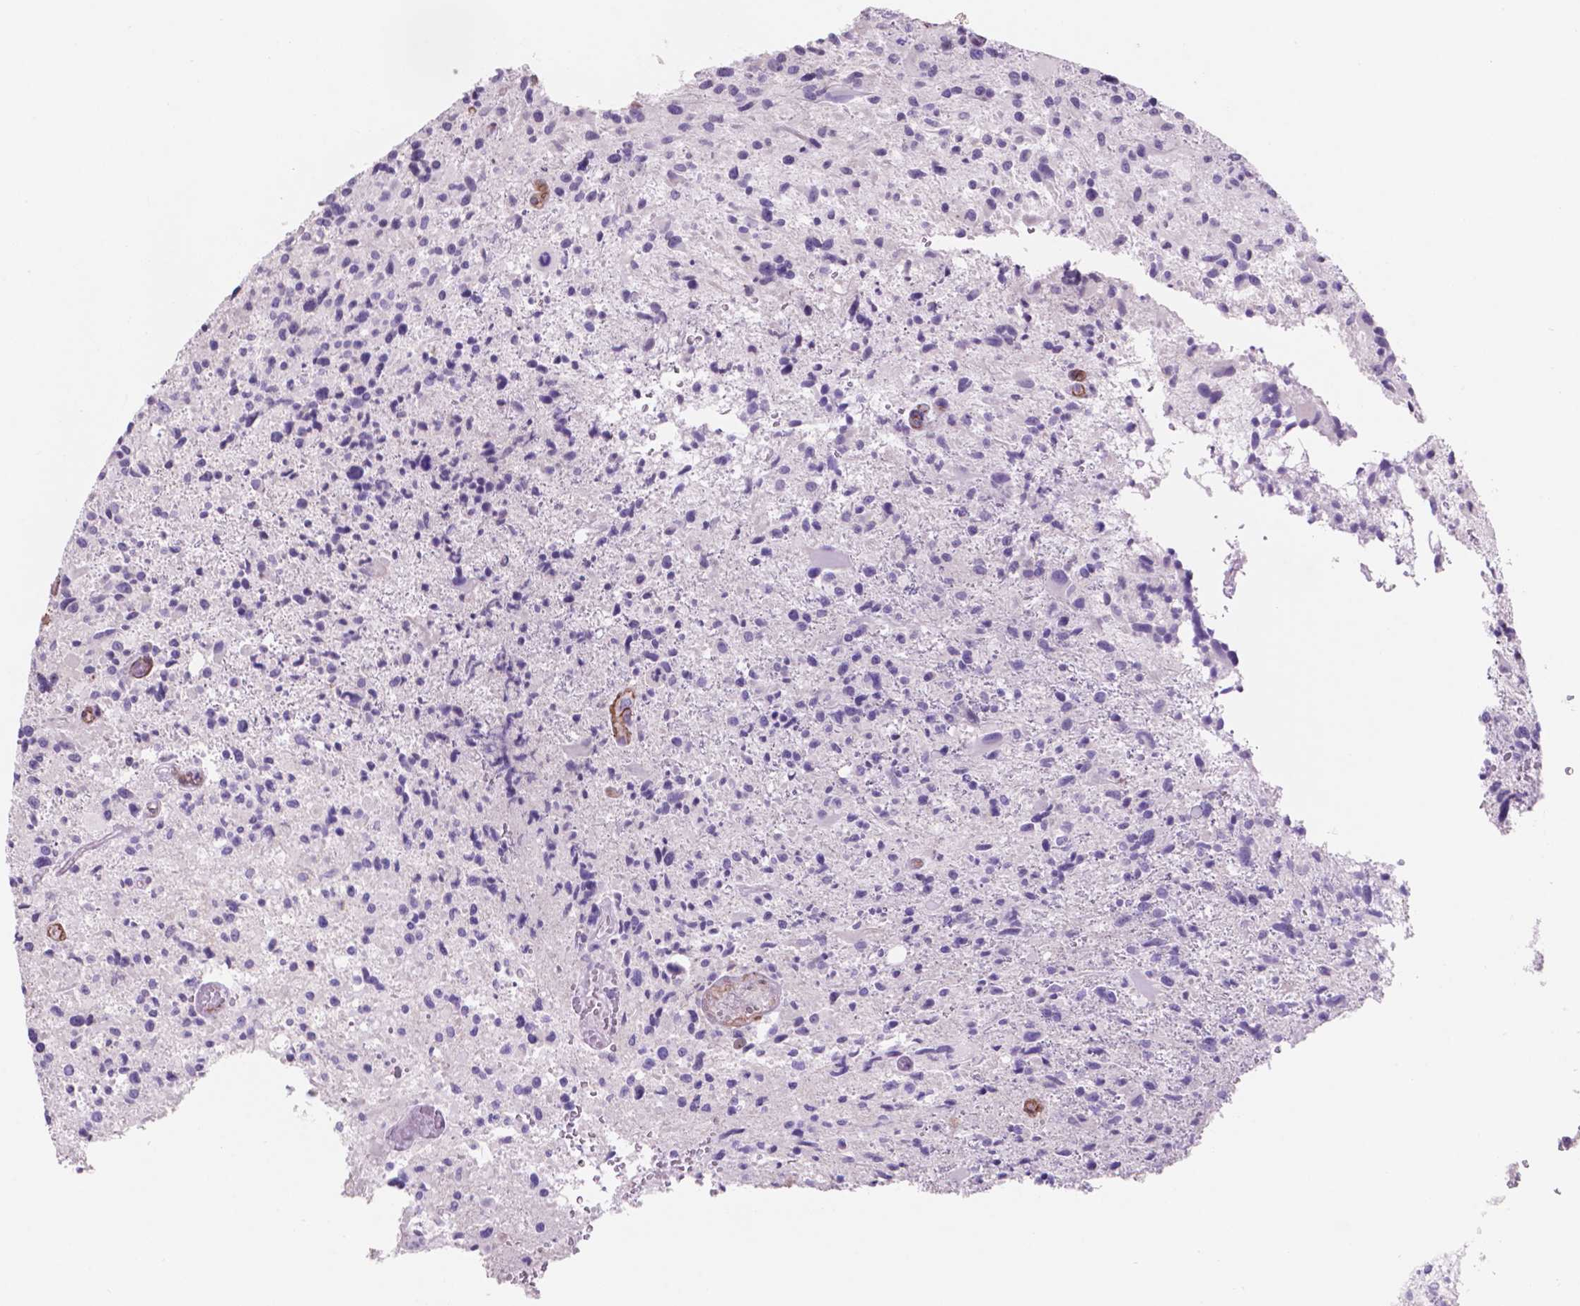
{"staining": {"intensity": "negative", "quantity": "none", "location": "none"}, "tissue": "glioma", "cell_type": "Tumor cells", "image_type": "cancer", "snomed": [{"axis": "morphology", "description": "Glioma, malignant, High grade"}, {"axis": "topography", "description": "Brain"}], "caption": "High magnification brightfield microscopy of malignant glioma (high-grade) stained with DAB (brown) and counterstained with hematoxylin (blue): tumor cells show no significant positivity.", "gene": "TOR2A", "patient": {"sex": "male", "age": 63}}